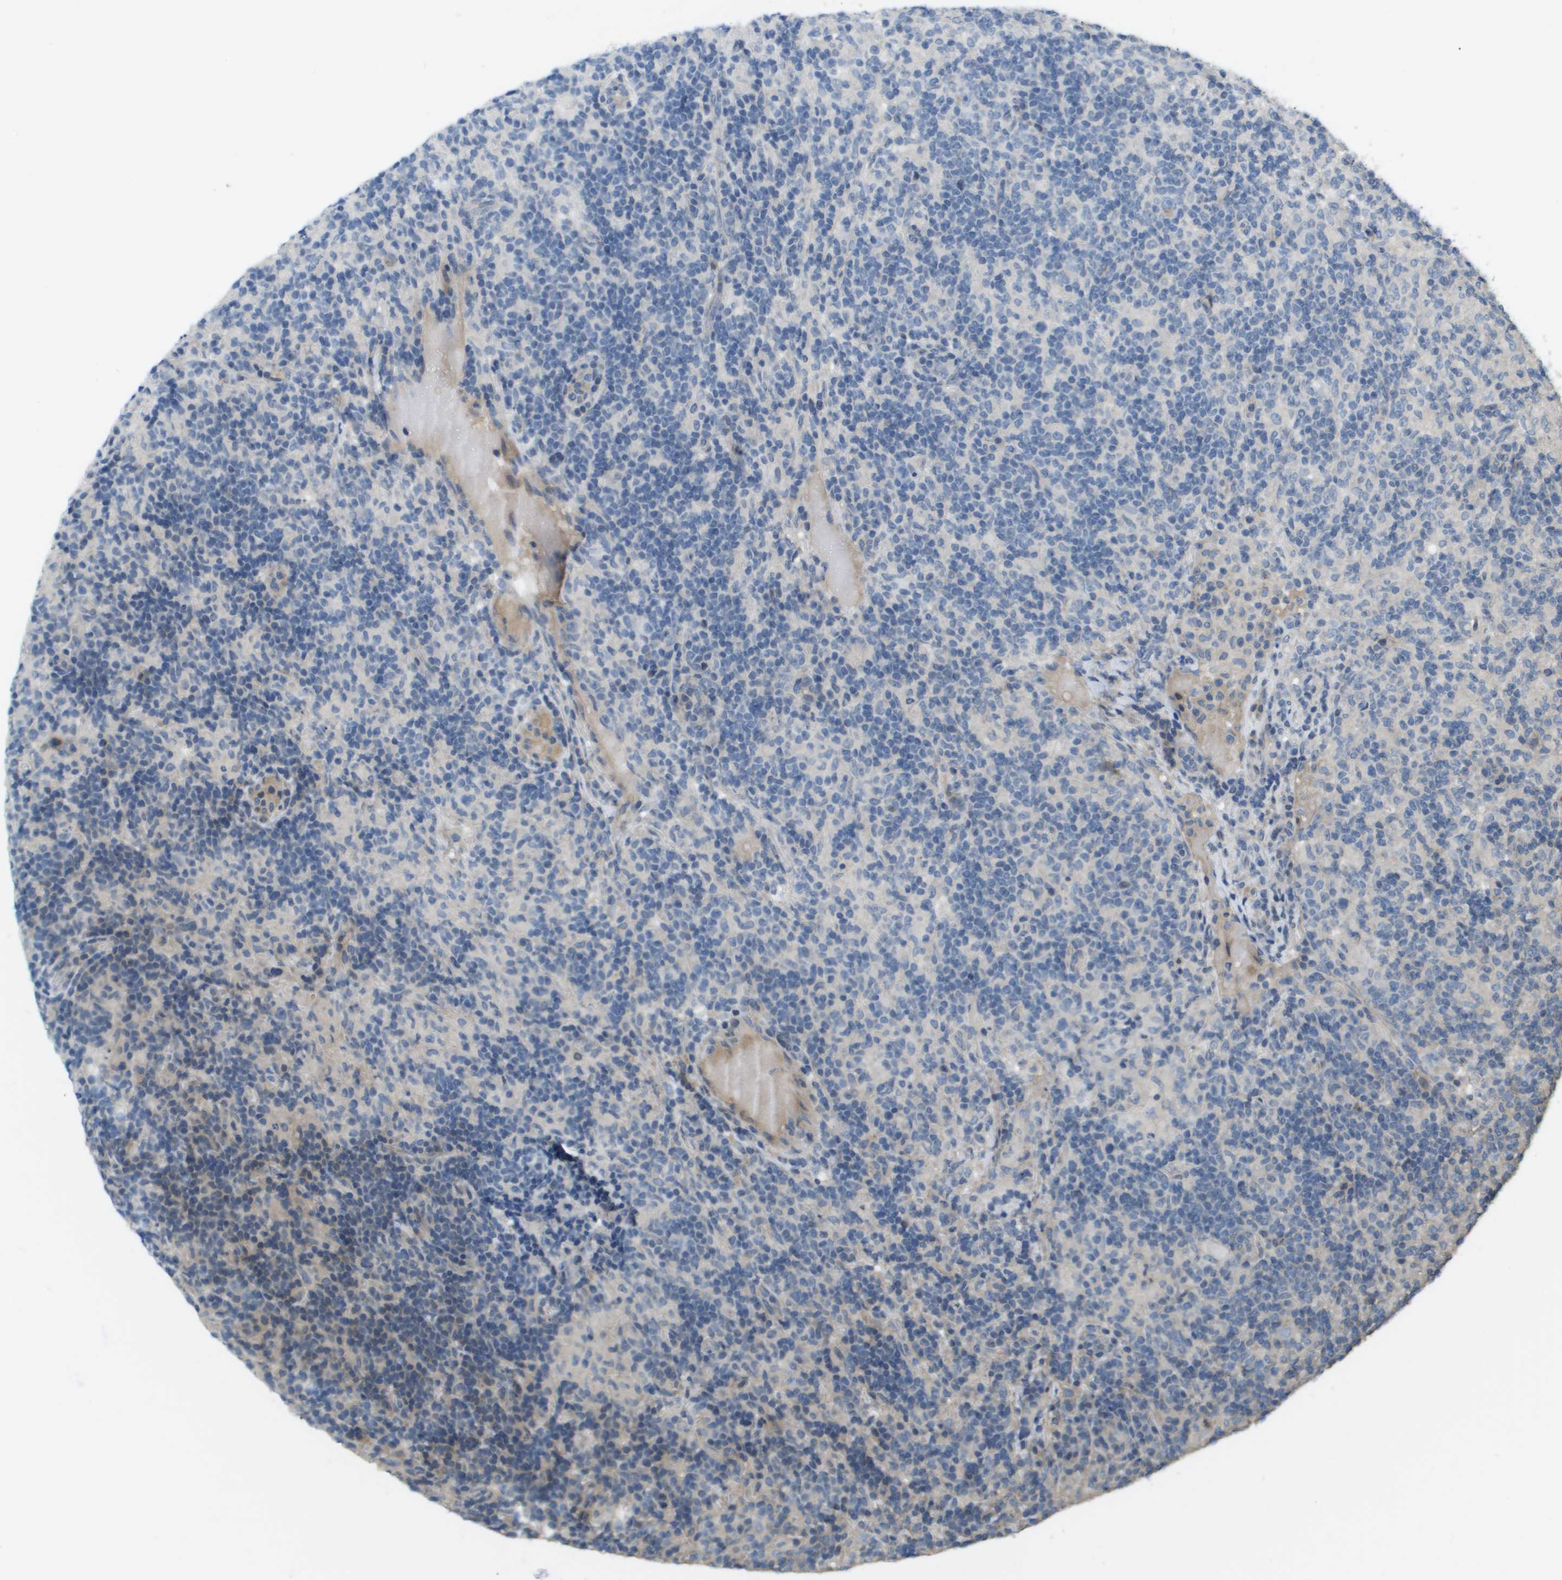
{"staining": {"intensity": "negative", "quantity": "none", "location": "none"}, "tissue": "lymphoma", "cell_type": "Tumor cells", "image_type": "cancer", "snomed": [{"axis": "morphology", "description": "Hodgkin's disease, NOS"}, {"axis": "topography", "description": "Lymph node"}], "caption": "This is a micrograph of IHC staining of lymphoma, which shows no positivity in tumor cells. The staining was performed using DAB (3,3'-diaminobenzidine) to visualize the protein expression in brown, while the nuclei were stained in blue with hematoxylin (Magnification: 20x).", "gene": "KRT23", "patient": {"sex": "male", "age": 70}}